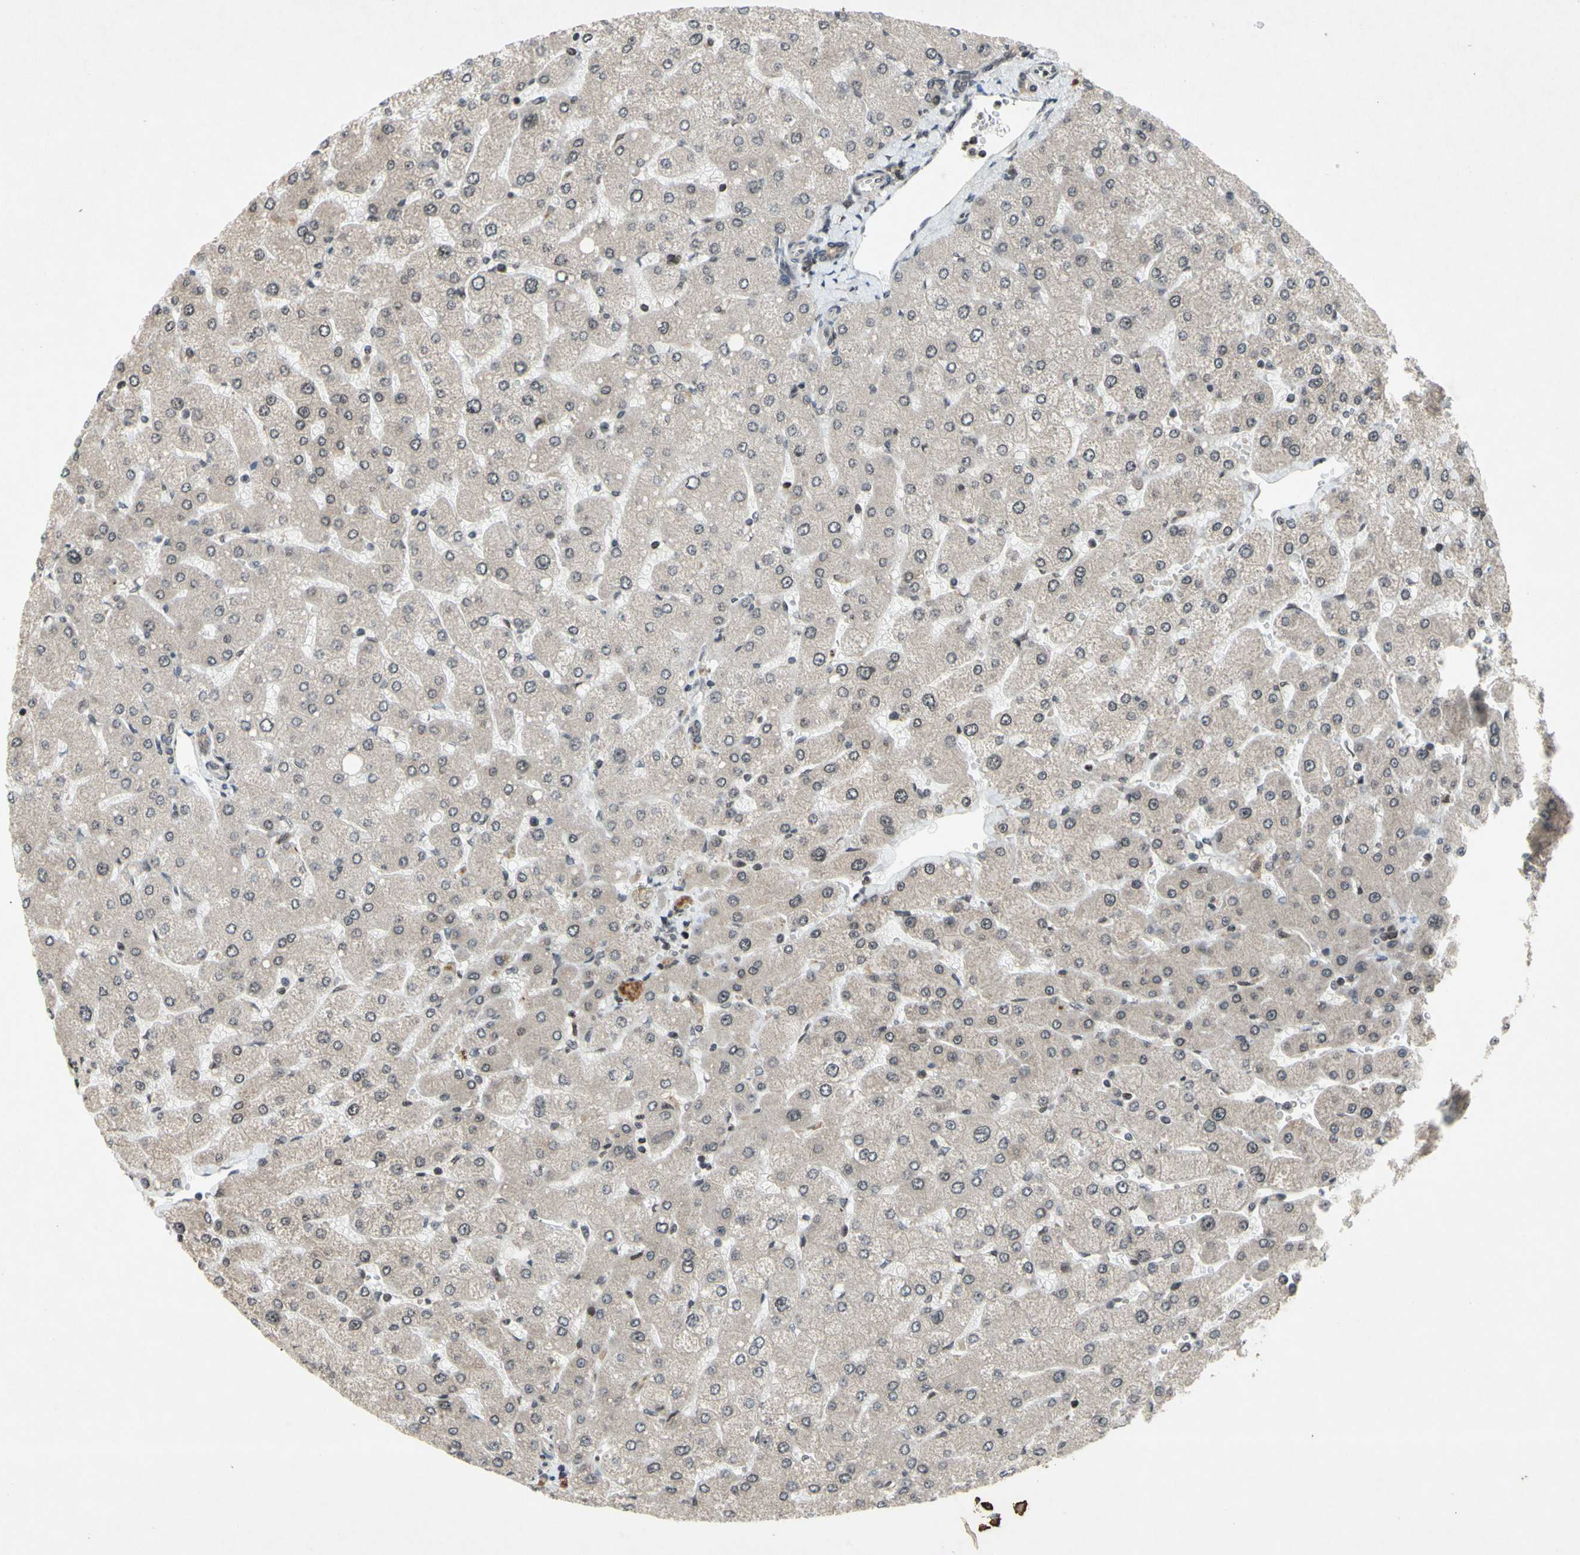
{"staining": {"intensity": "weak", "quantity": ">75%", "location": "cytoplasmic/membranous"}, "tissue": "liver", "cell_type": "Cholangiocytes", "image_type": "normal", "snomed": [{"axis": "morphology", "description": "Normal tissue, NOS"}, {"axis": "topography", "description": "Liver"}], "caption": "Immunohistochemical staining of normal human liver reveals >75% levels of weak cytoplasmic/membranous protein expression in about >75% of cholangiocytes. (DAB = brown stain, brightfield microscopy at high magnification).", "gene": "XPO1", "patient": {"sex": "male", "age": 55}}